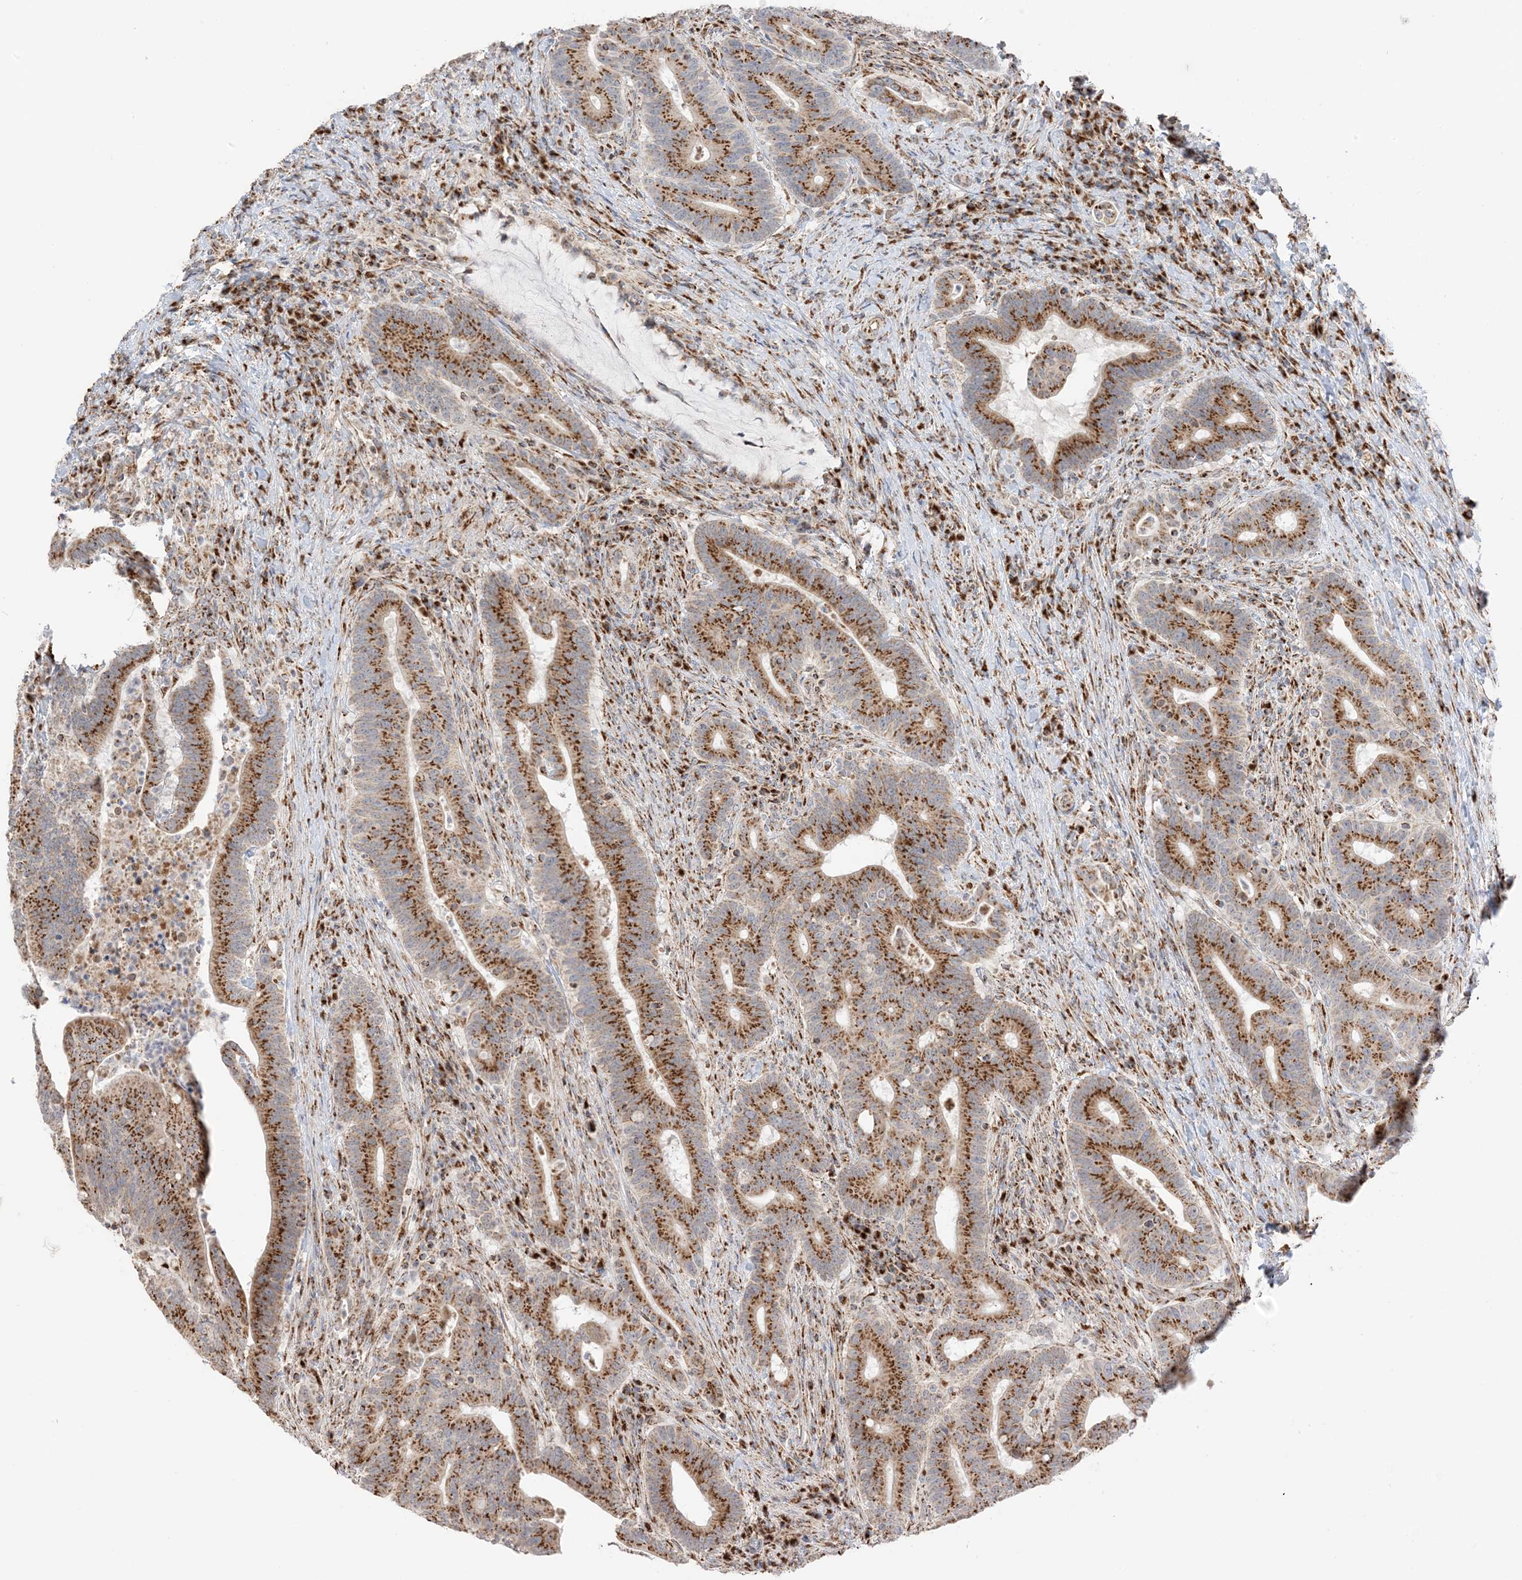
{"staining": {"intensity": "strong", "quantity": ">75%", "location": "cytoplasmic/membranous"}, "tissue": "colorectal cancer", "cell_type": "Tumor cells", "image_type": "cancer", "snomed": [{"axis": "morphology", "description": "Adenocarcinoma, NOS"}, {"axis": "topography", "description": "Colon"}], "caption": "Strong cytoplasmic/membranous positivity is identified in about >75% of tumor cells in adenocarcinoma (colorectal).", "gene": "SLC25A12", "patient": {"sex": "female", "age": 66}}